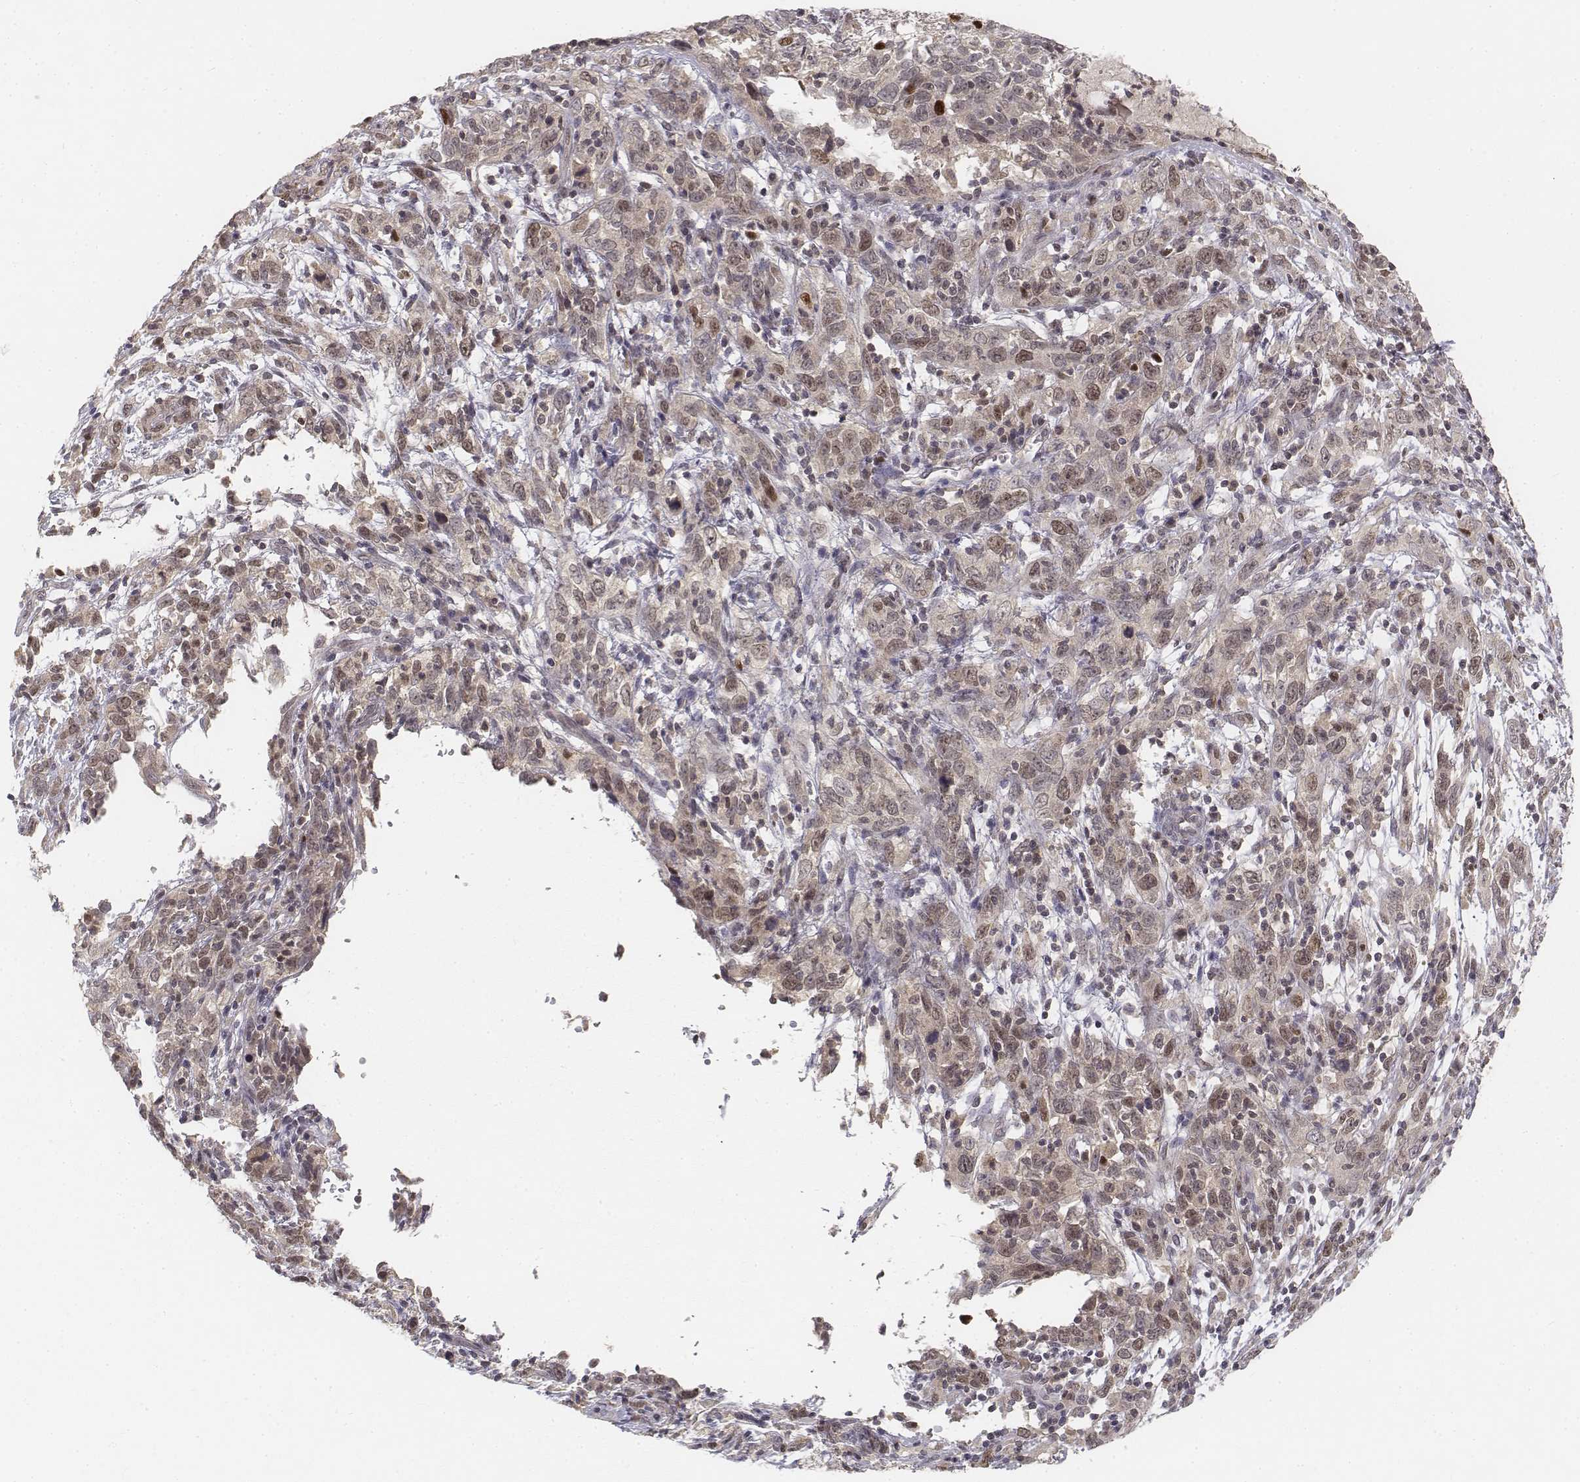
{"staining": {"intensity": "moderate", "quantity": "<25%", "location": "nuclear"}, "tissue": "cervical cancer", "cell_type": "Tumor cells", "image_type": "cancer", "snomed": [{"axis": "morphology", "description": "Adenocarcinoma, NOS"}, {"axis": "topography", "description": "Cervix"}], "caption": "The immunohistochemical stain labels moderate nuclear positivity in tumor cells of adenocarcinoma (cervical) tissue.", "gene": "FANCD2", "patient": {"sex": "female", "age": 40}}